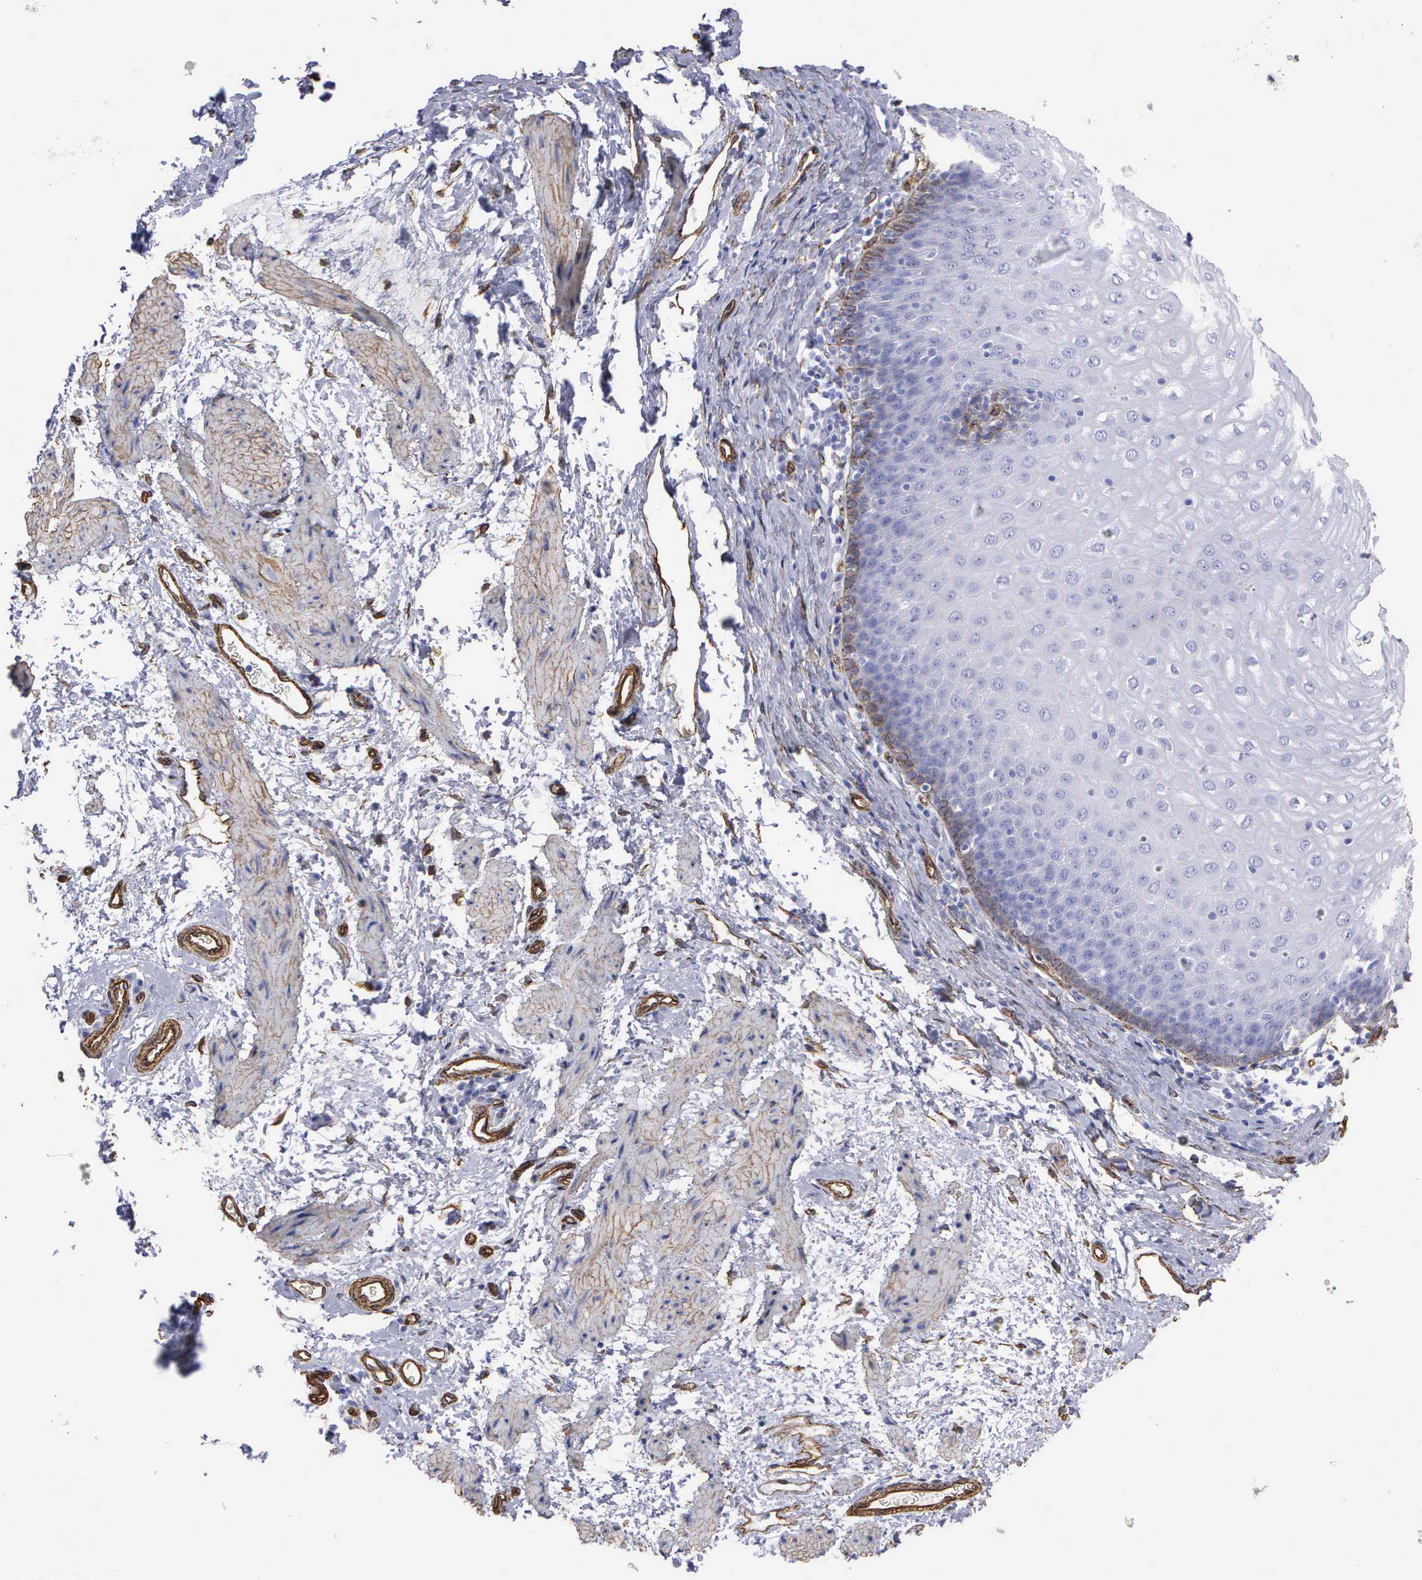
{"staining": {"intensity": "weak", "quantity": "<25%", "location": "cytoplasmic/membranous"}, "tissue": "esophagus", "cell_type": "Squamous epithelial cells", "image_type": "normal", "snomed": [{"axis": "morphology", "description": "Normal tissue, NOS"}, {"axis": "topography", "description": "Esophagus"}], "caption": "Immunohistochemistry image of unremarkable human esophagus stained for a protein (brown), which displays no positivity in squamous epithelial cells.", "gene": "MAGEB10", "patient": {"sex": "female", "age": 61}}